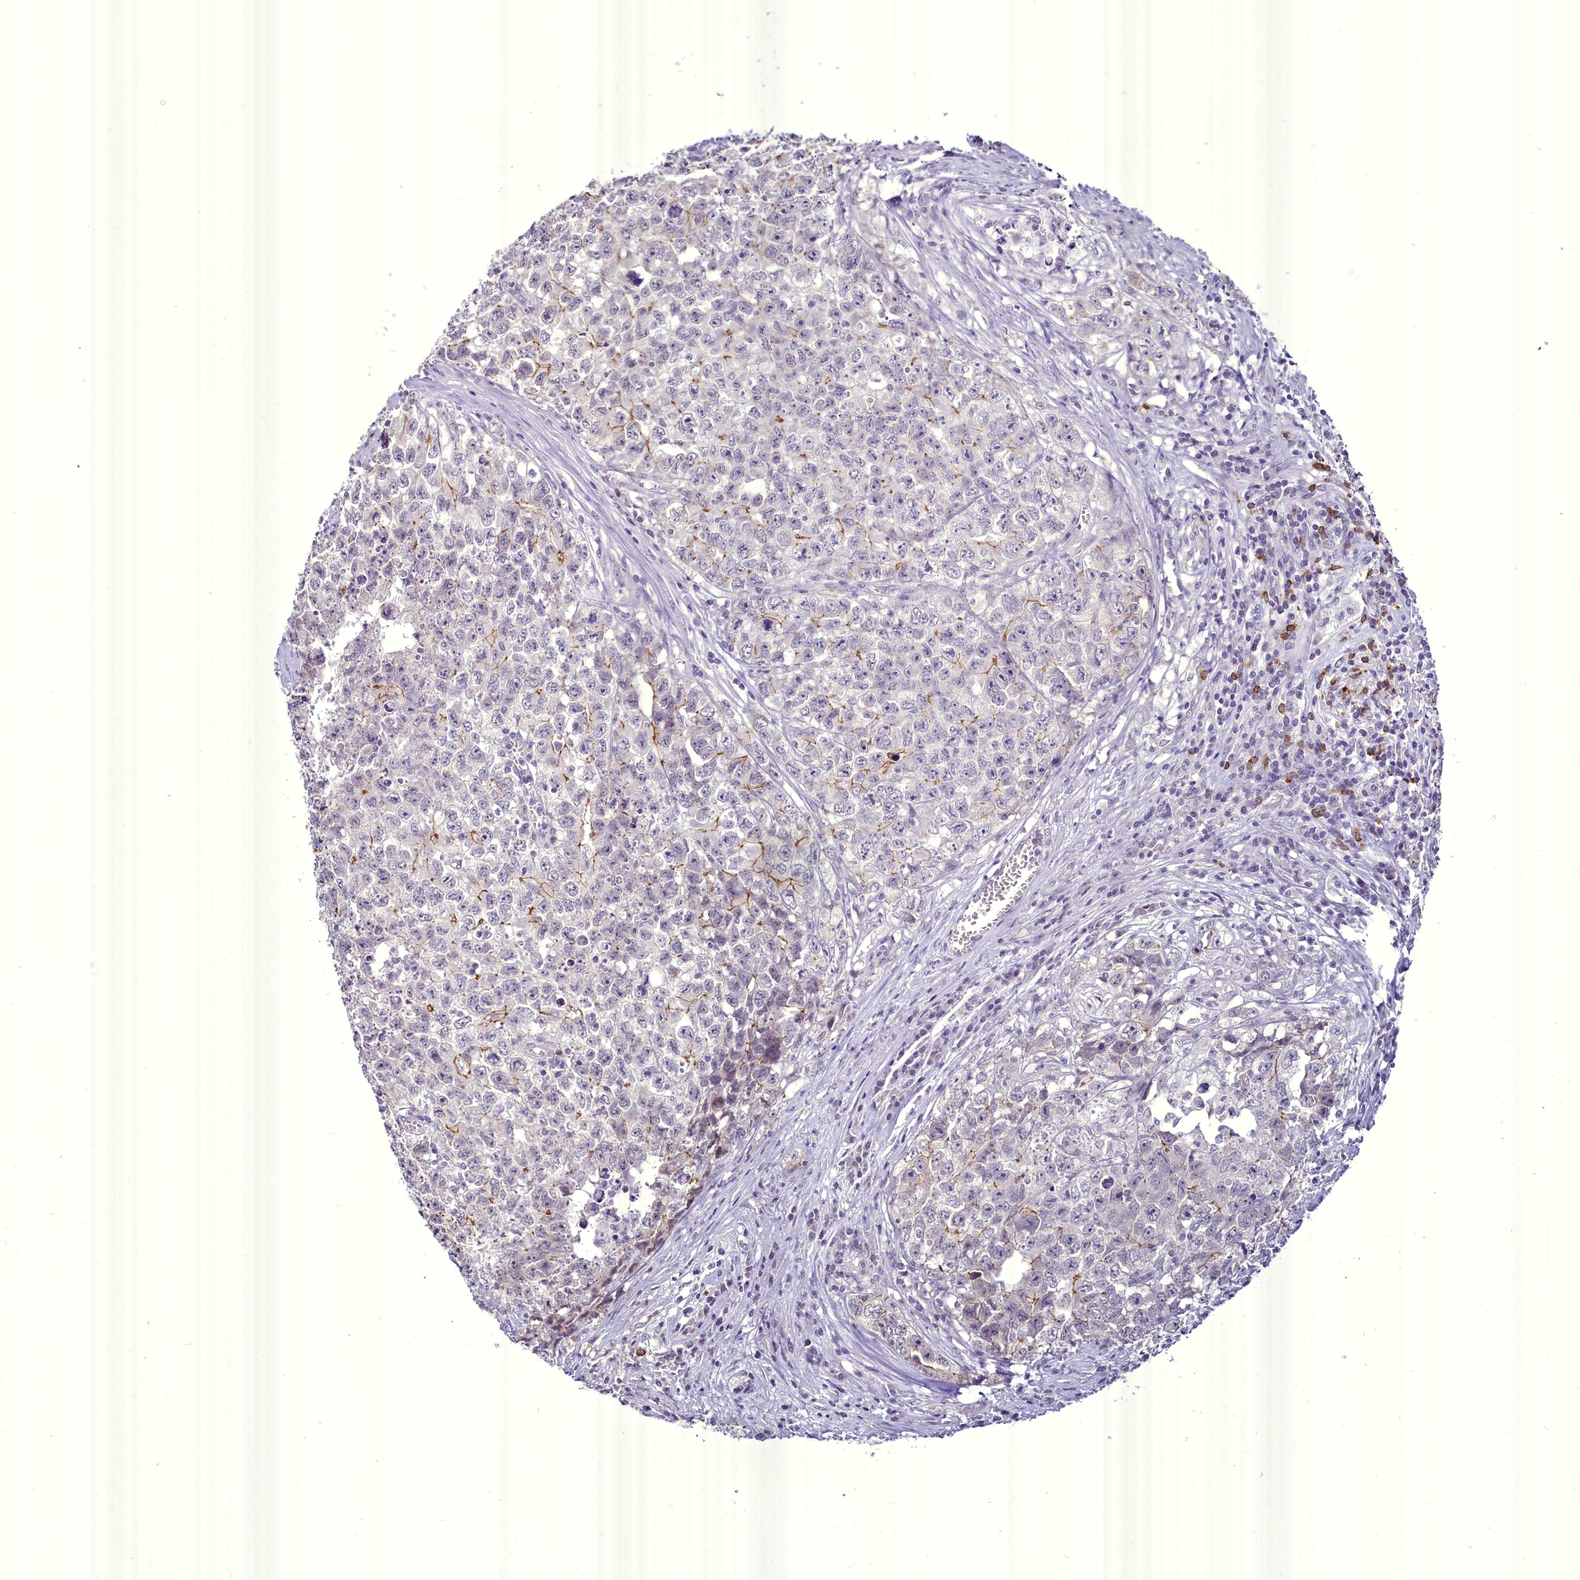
{"staining": {"intensity": "moderate", "quantity": "<25%", "location": "cytoplasmic/membranous"}, "tissue": "testis cancer", "cell_type": "Tumor cells", "image_type": "cancer", "snomed": [{"axis": "morphology", "description": "Seminoma, NOS"}, {"axis": "morphology", "description": "Carcinoma, Embryonal, NOS"}, {"axis": "topography", "description": "Testis"}], "caption": "There is low levels of moderate cytoplasmic/membranous expression in tumor cells of testis embryonal carcinoma, as demonstrated by immunohistochemical staining (brown color).", "gene": "BANK1", "patient": {"sex": "male", "age": 43}}